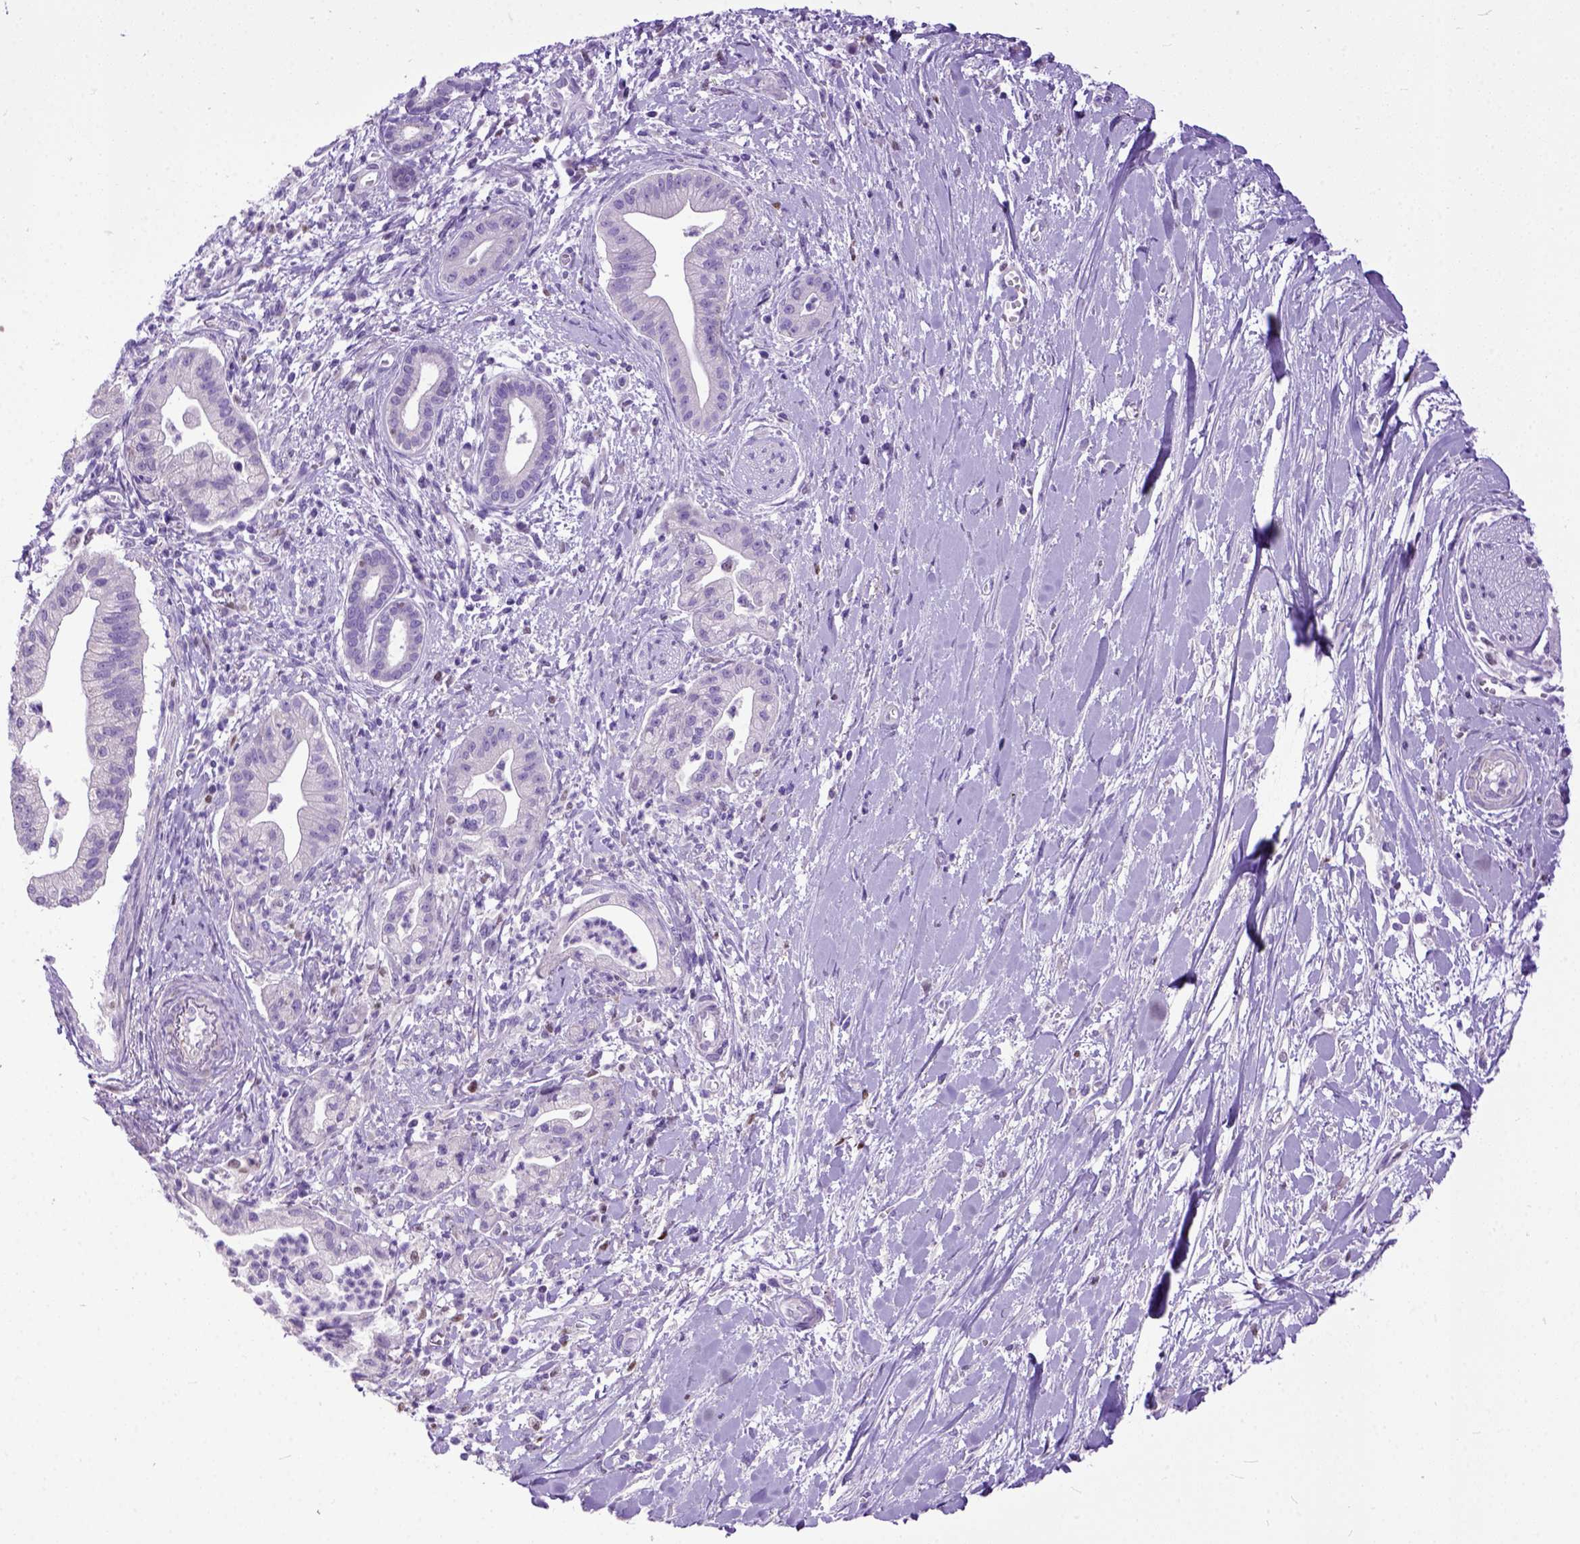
{"staining": {"intensity": "negative", "quantity": "none", "location": "none"}, "tissue": "pancreatic cancer", "cell_type": "Tumor cells", "image_type": "cancer", "snomed": [{"axis": "morphology", "description": "Normal tissue, NOS"}, {"axis": "morphology", "description": "Adenocarcinoma, NOS"}, {"axis": "topography", "description": "Lymph node"}, {"axis": "topography", "description": "Pancreas"}], "caption": "Image shows no protein positivity in tumor cells of pancreatic cancer tissue.", "gene": "CRB1", "patient": {"sex": "female", "age": 58}}